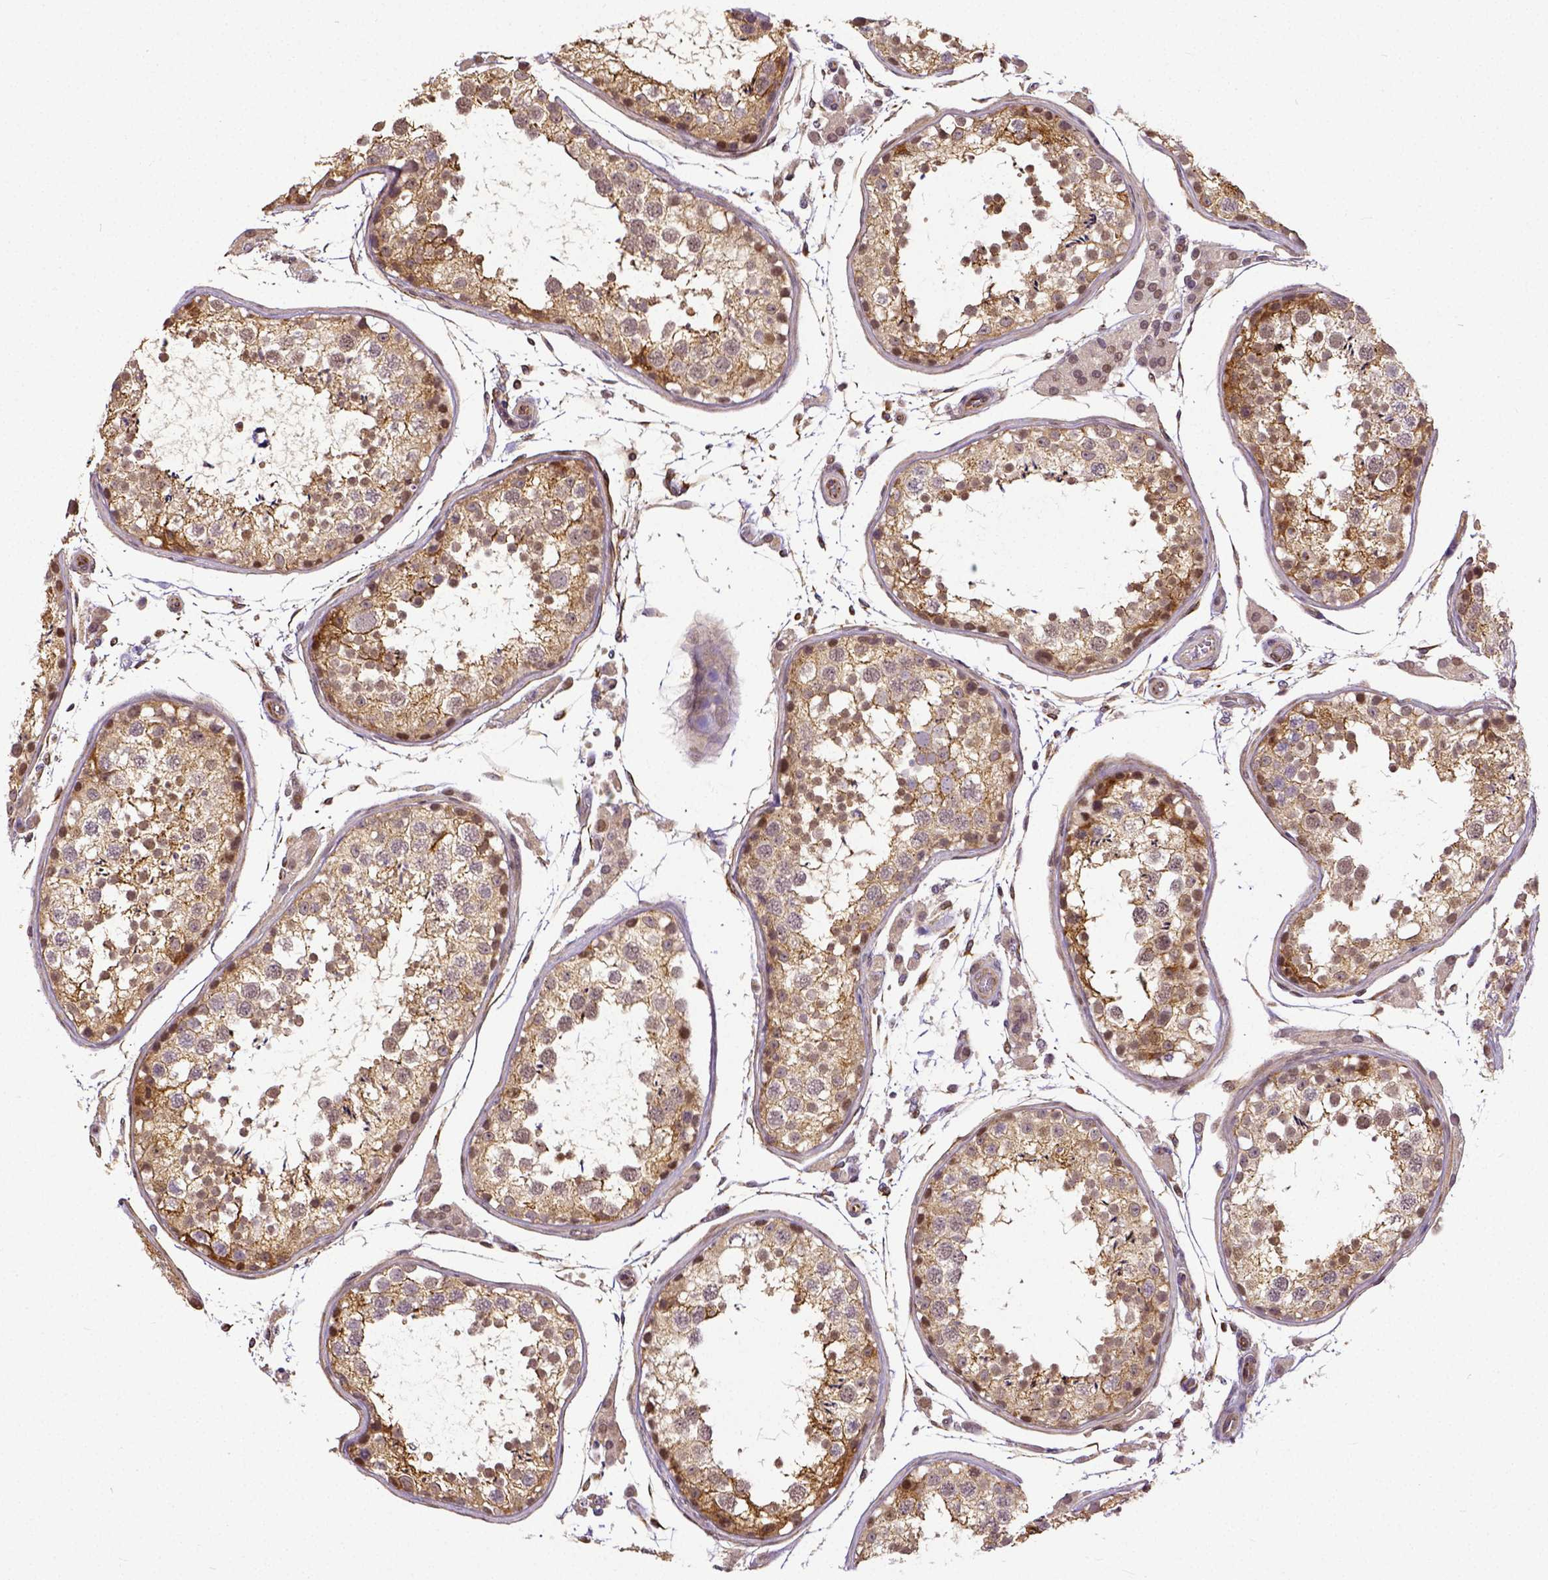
{"staining": {"intensity": "moderate", "quantity": ">75%", "location": "cytoplasmic/membranous"}, "tissue": "testis", "cell_type": "Cells in seminiferous ducts", "image_type": "normal", "snomed": [{"axis": "morphology", "description": "Normal tissue, NOS"}, {"axis": "topography", "description": "Testis"}], "caption": "Protein expression analysis of normal testis exhibits moderate cytoplasmic/membranous expression in approximately >75% of cells in seminiferous ducts. Nuclei are stained in blue.", "gene": "DICER1", "patient": {"sex": "male", "age": 29}}